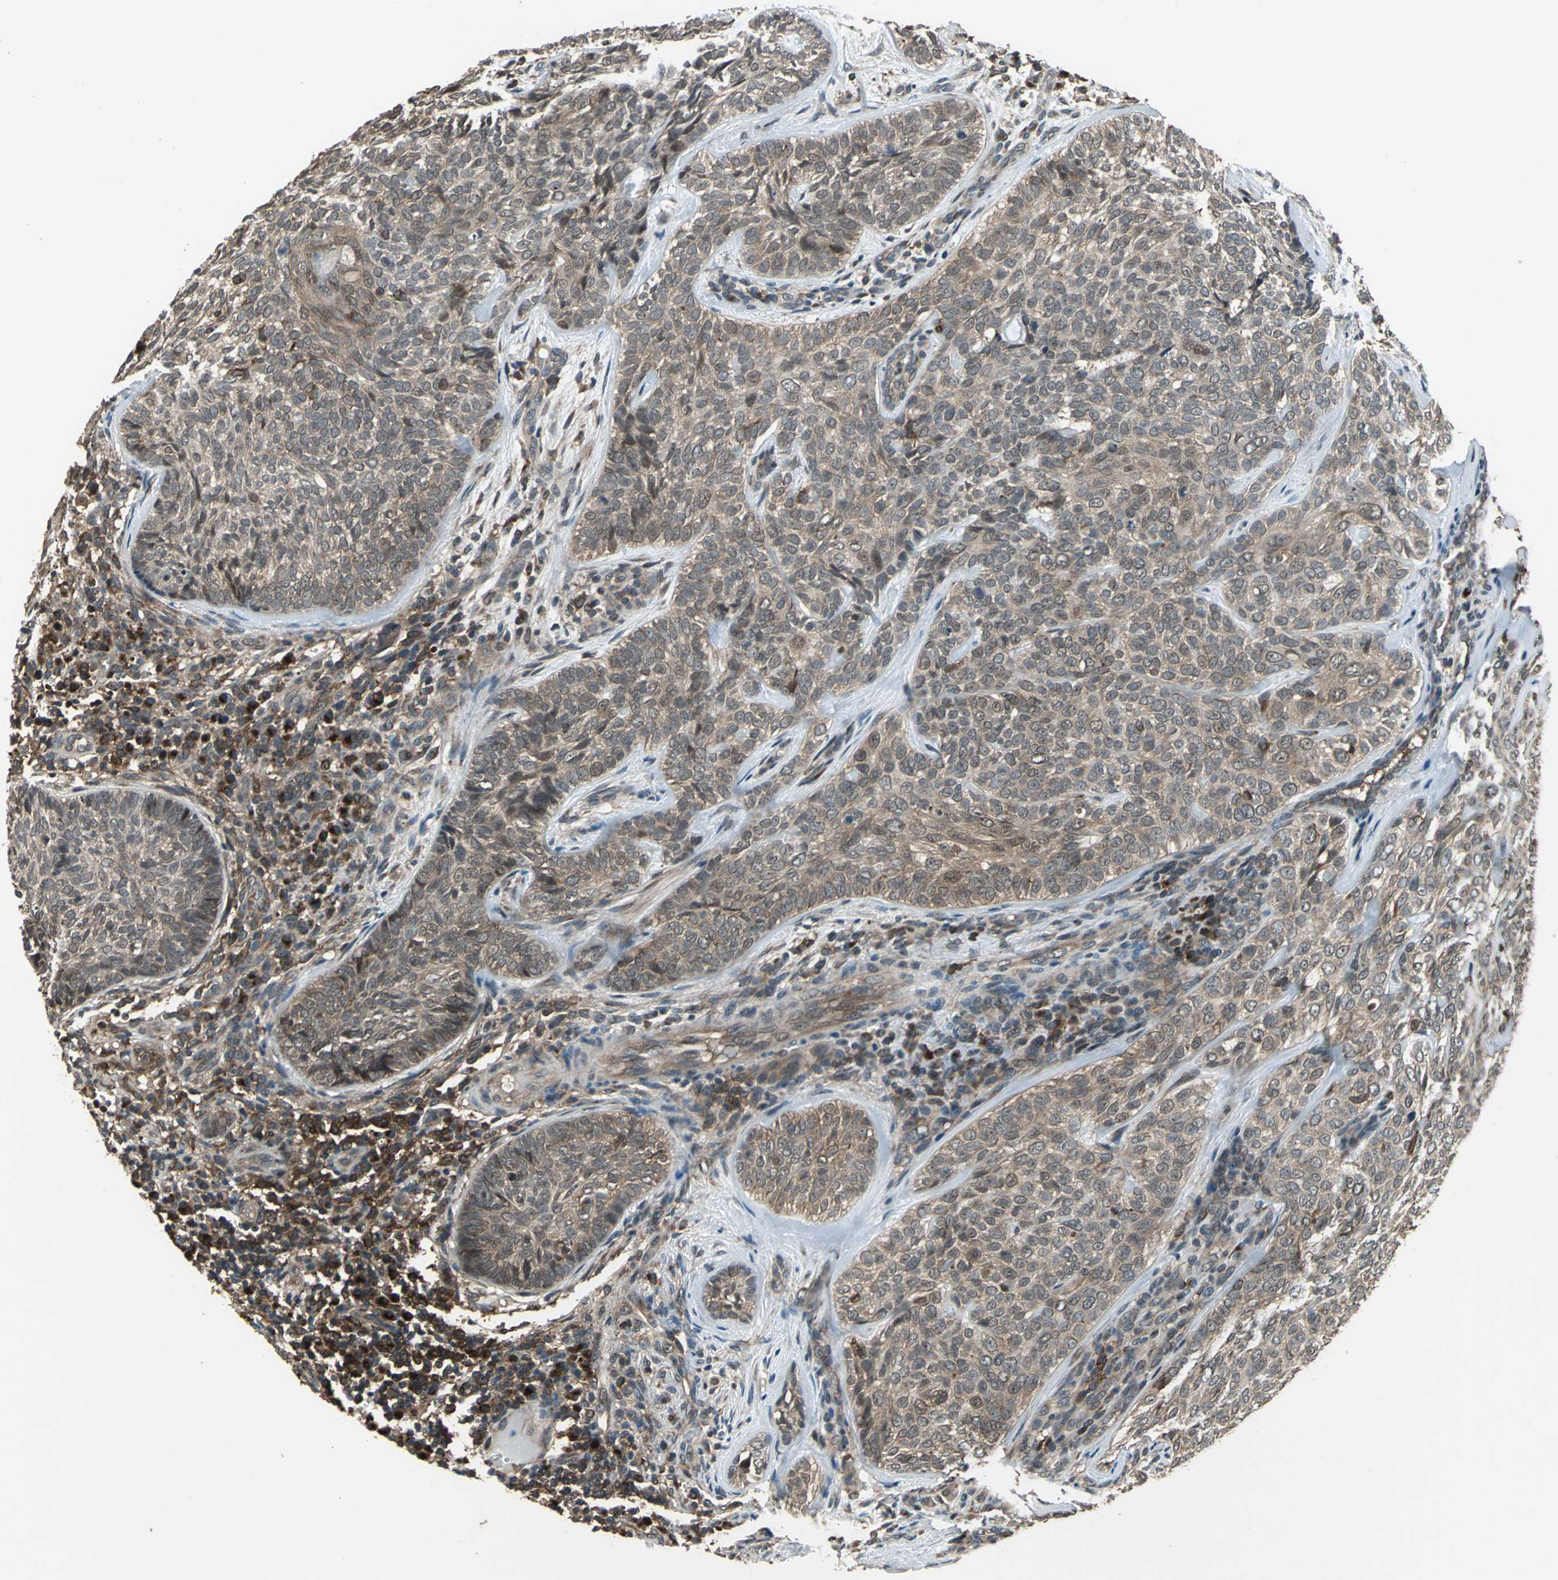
{"staining": {"intensity": "moderate", "quantity": ">75%", "location": "cytoplasmic/membranous"}, "tissue": "skin cancer", "cell_type": "Tumor cells", "image_type": "cancer", "snomed": [{"axis": "morphology", "description": "Basal cell carcinoma"}, {"axis": "topography", "description": "Skin"}], "caption": "IHC staining of skin cancer, which exhibits medium levels of moderate cytoplasmic/membranous staining in approximately >75% of tumor cells indicating moderate cytoplasmic/membranous protein expression. The staining was performed using DAB (3,3'-diaminobenzidine) (brown) for protein detection and nuclei were counterstained in hematoxylin (blue).", "gene": "NFKBIE", "patient": {"sex": "male", "age": 72}}